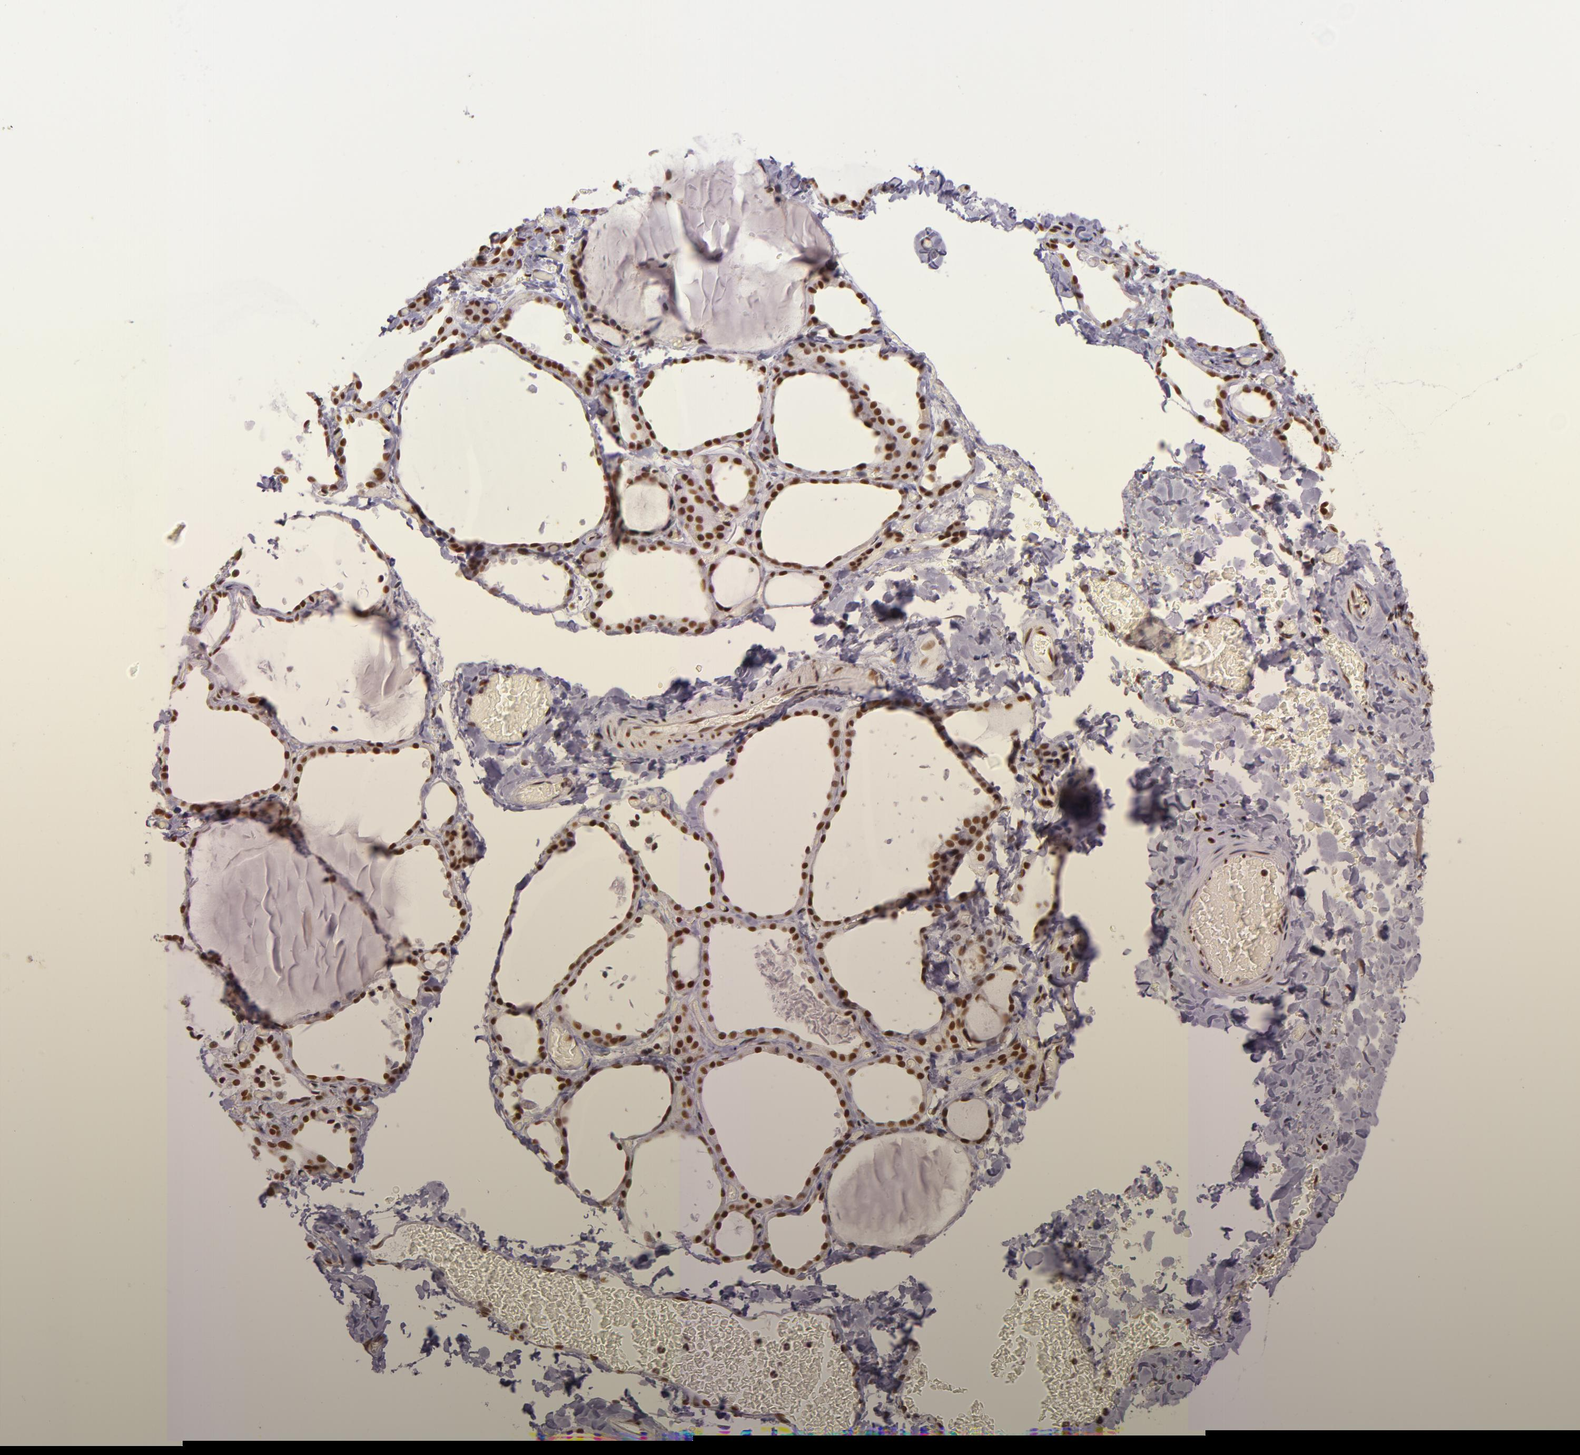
{"staining": {"intensity": "moderate", "quantity": ">75%", "location": "nuclear"}, "tissue": "thyroid gland", "cell_type": "Glandular cells", "image_type": "normal", "snomed": [{"axis": "morphology", "description": "Normal tissue, NOS"}, {"axis": "topography", "description": "Thyroid gland"}], "caption": "Immunohistochemical staining of normal thyroid gland reveals moderate nuclear protein staining in approximately >75% of glandular cells.", "gene": "USF1", "patient": {"sex": "female", "age": 22}}